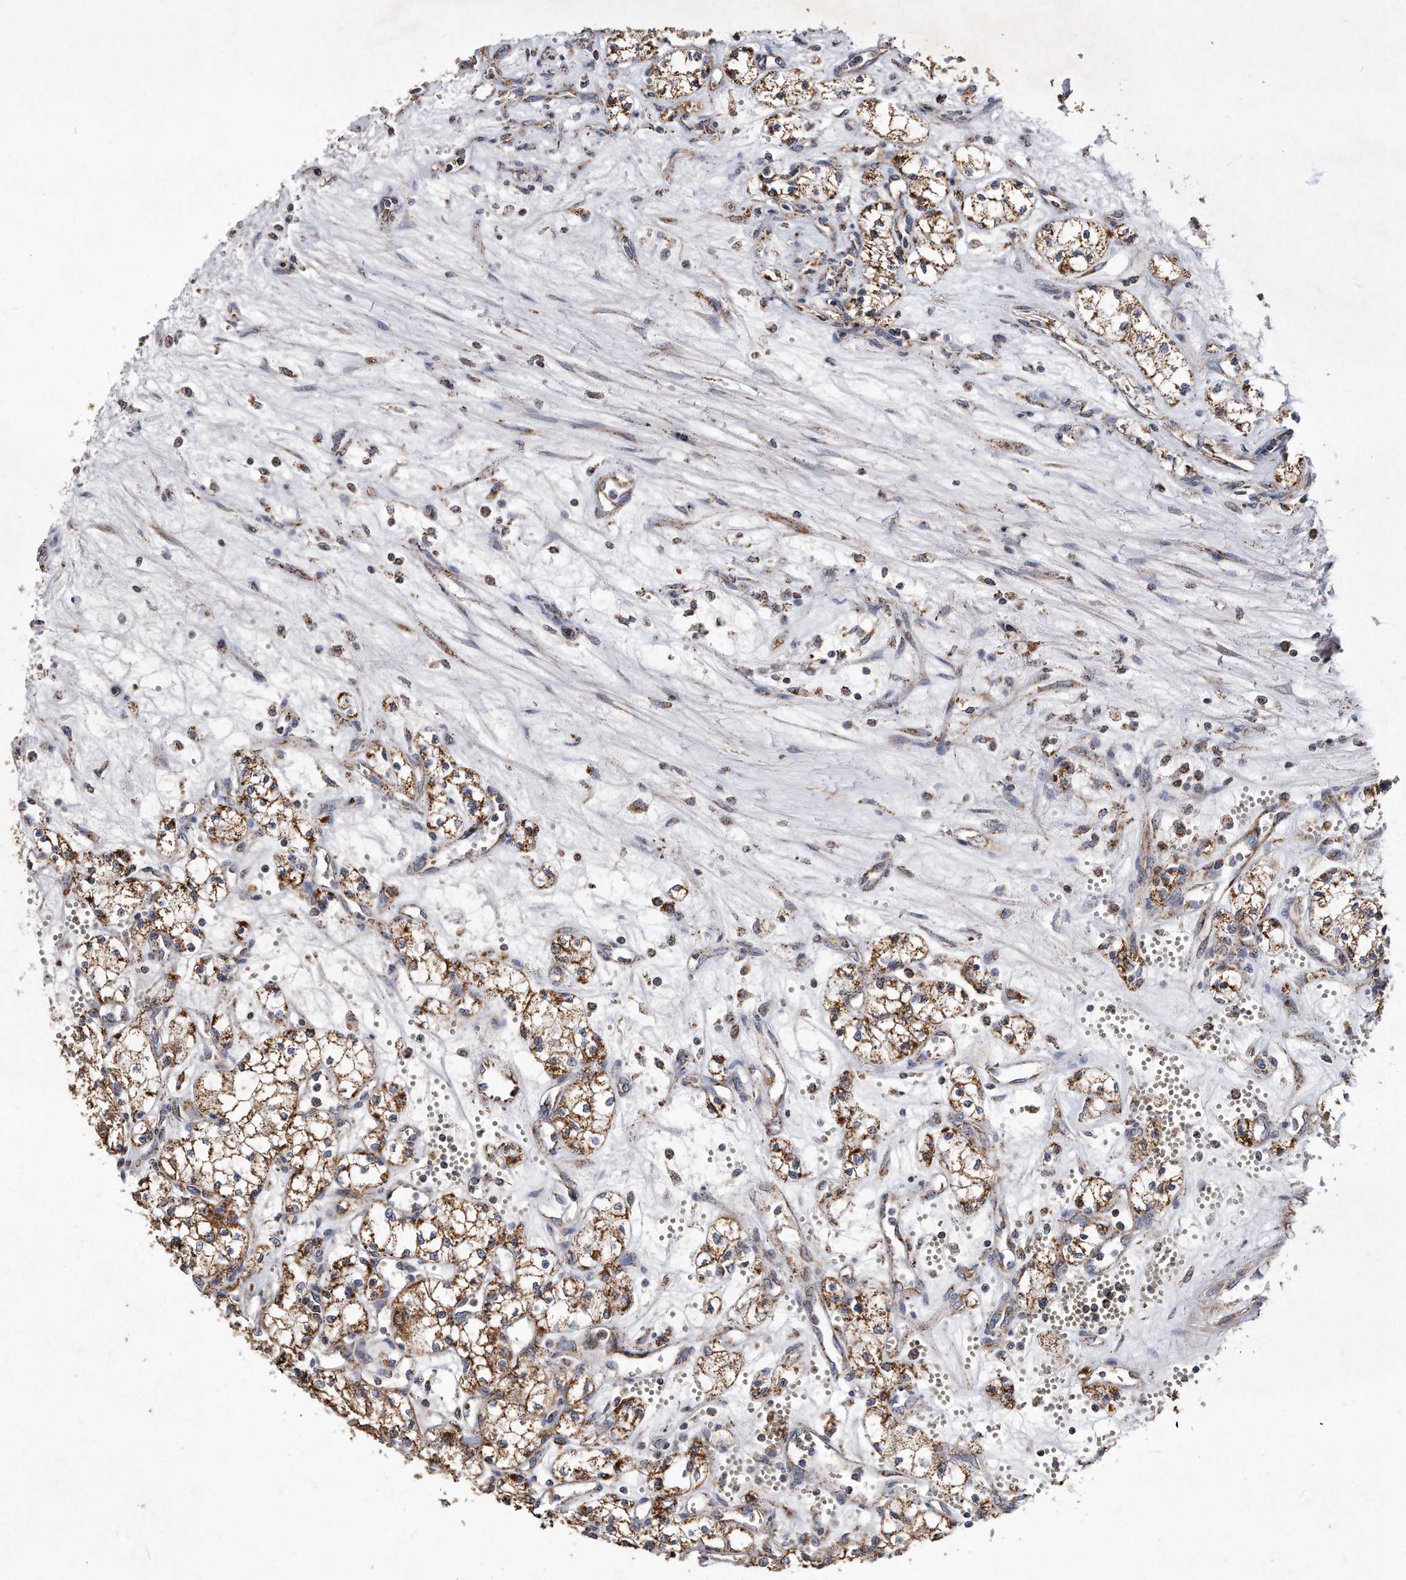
{"staining": {"intensity": "moderate", "quantity": ">75%", "location": "cytoplasmic/membranous"}, "tissue": "renal cancer", "cell_type": "Tumor cells", "image_type": "cancer", "snomed": [{"axis": "morphology", "description": "Adenocarcinoma, NOS"}, {"axis": "topography", "description": "Kidney"}], "caption": "Protein positivity by immunohistochemistry (IHC) displays moderate cytoplasmic/membranous positivity in approximately >75% of tumor cells in renal adenocarcinoma. (DAB IHC with brightfield microscopy, high magnification).", "gene": "PPP5C", "patient": {"sex": "male", "age": 59}}